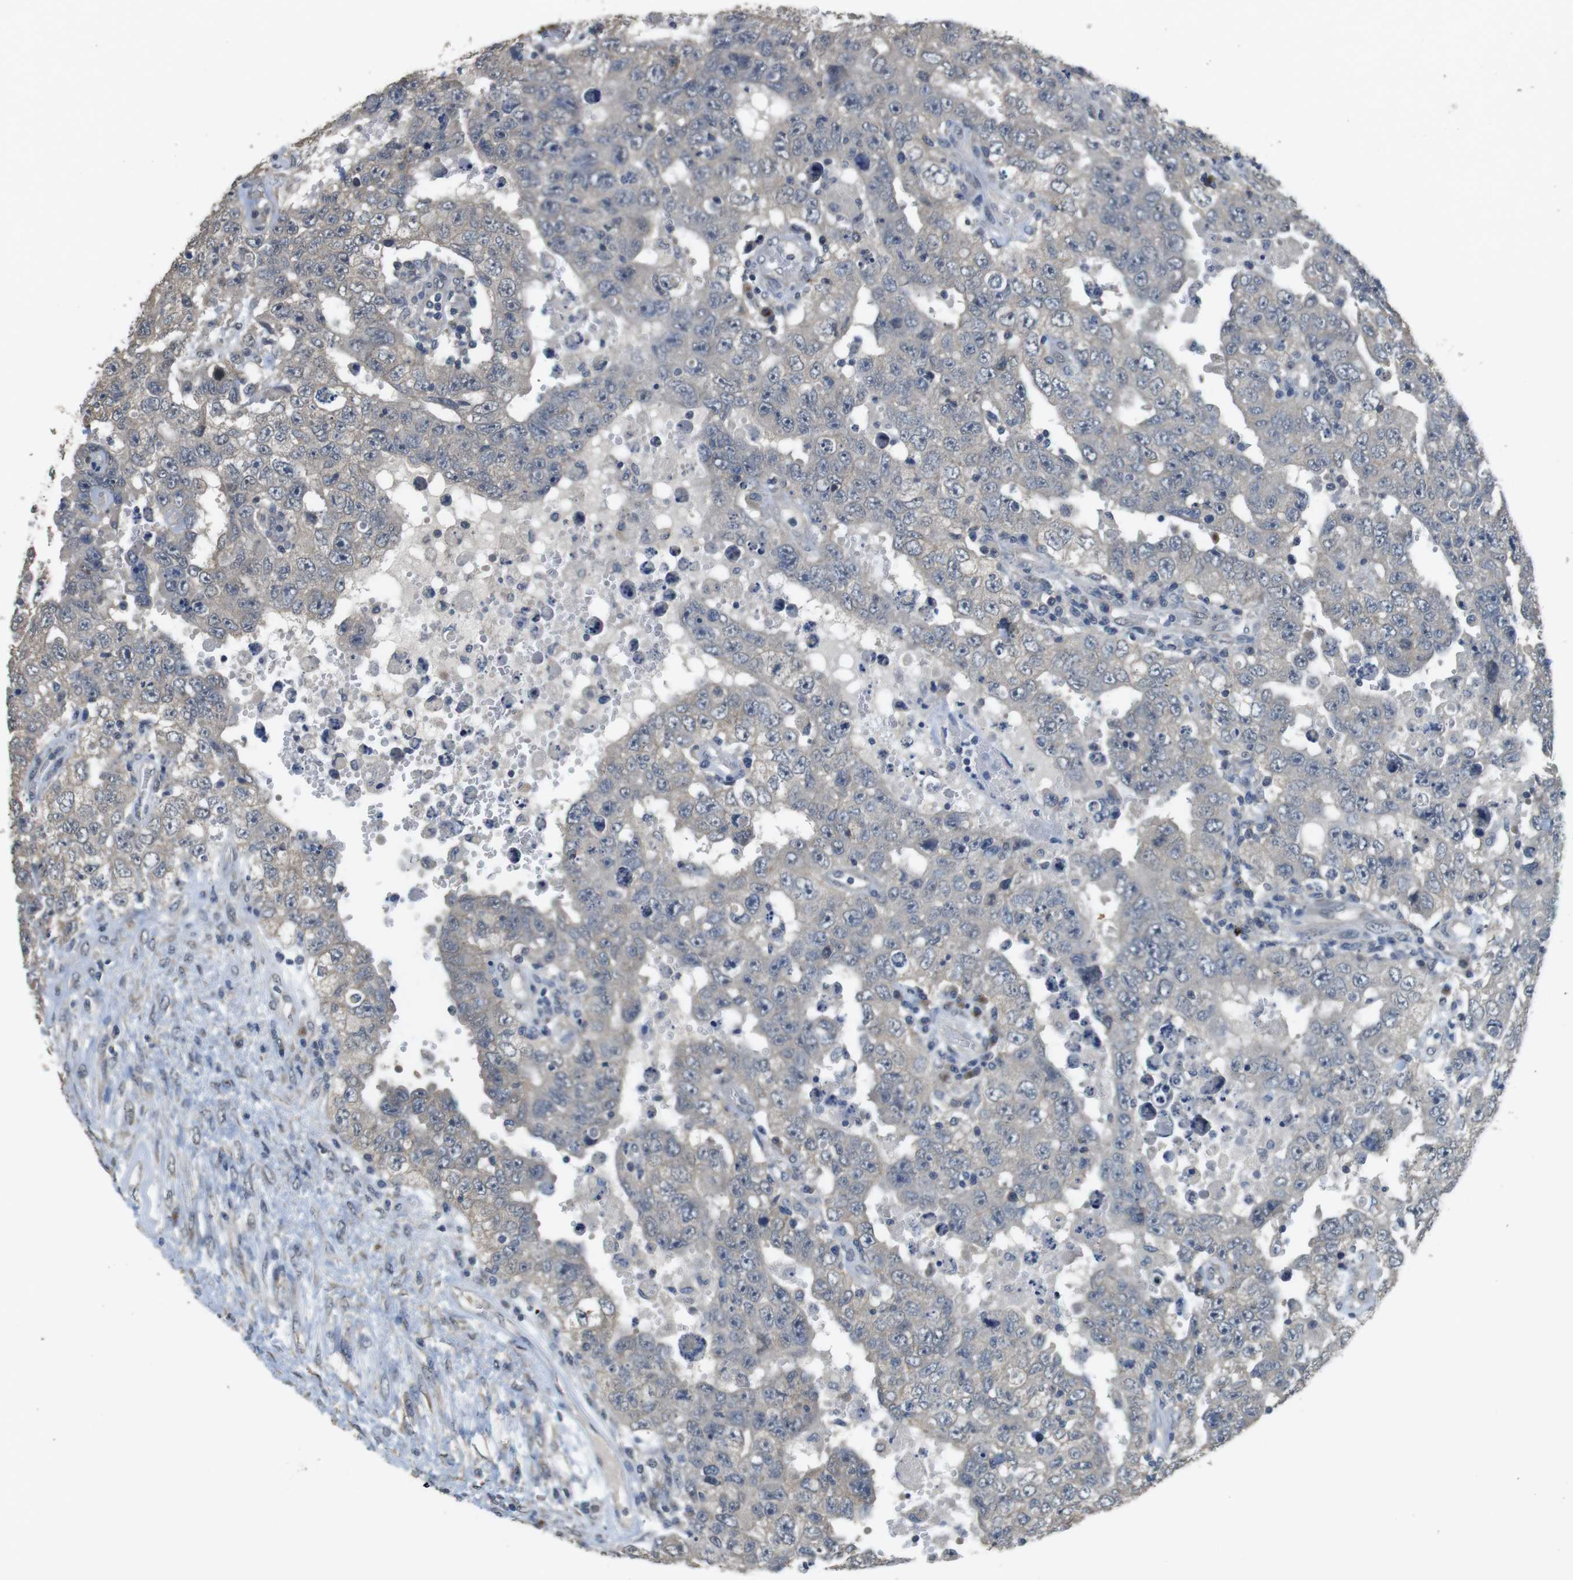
{"staining": {"intensity": "negative", "quantity": "none", "location": "none"}, "tissue": "testis cancer", "cell_type": "Tumor cells", "image_type": "cancer", "snomed": [{"axis": "morphology", "description": "Carcinoma, Embryonal, NOS"}, {"axis": "topography", "description": "Testis"}], "caption": "Image shows no protein staining in tumor cells of testis cancer (embryonal carcinoma) tissue. (DAB immunohistochemistry visualized using brightfield microscopy, high magnification).", "gene": "CLDN7", "patient": {"sex": "male", "age": 26}}